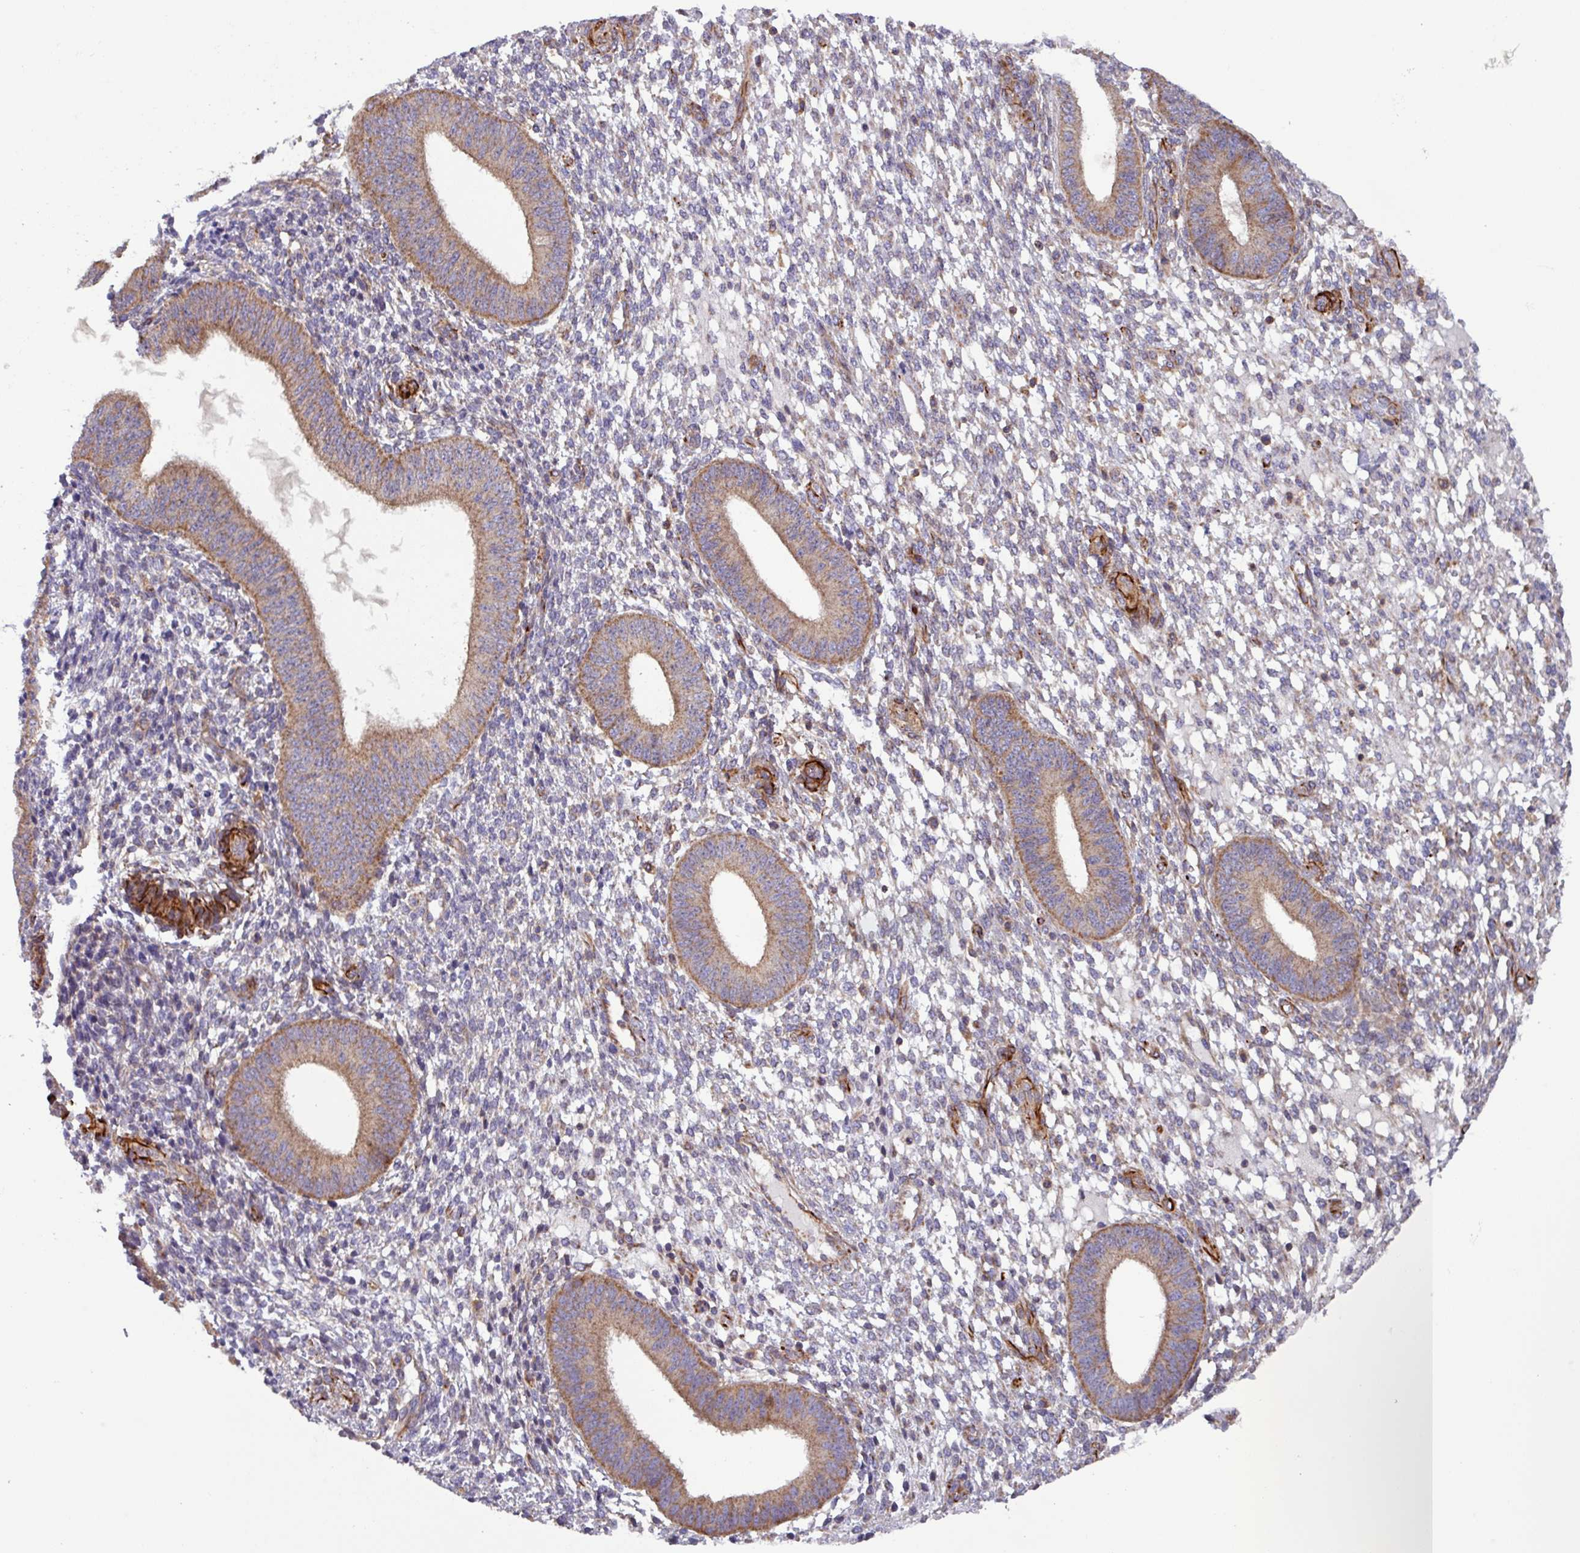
{"staining": {"intensity": "negative", "quantity": "none", "location": "none"}, "tissue": "endometrium", "cell_type": "Cells in endometrial stroma", "image_type": "normal", "snomed": [{"axis": "morphology", "description": "Normal tissue, NOS"}, {"axis": "topography", "description": "Endometrium"}], "caption": "Endometrium stained for a protein using IHC exhibits no staining cells in endometrial stroma.", "gene": "PLEKHD1", "patient": {"sex": "female", "age": 49}}